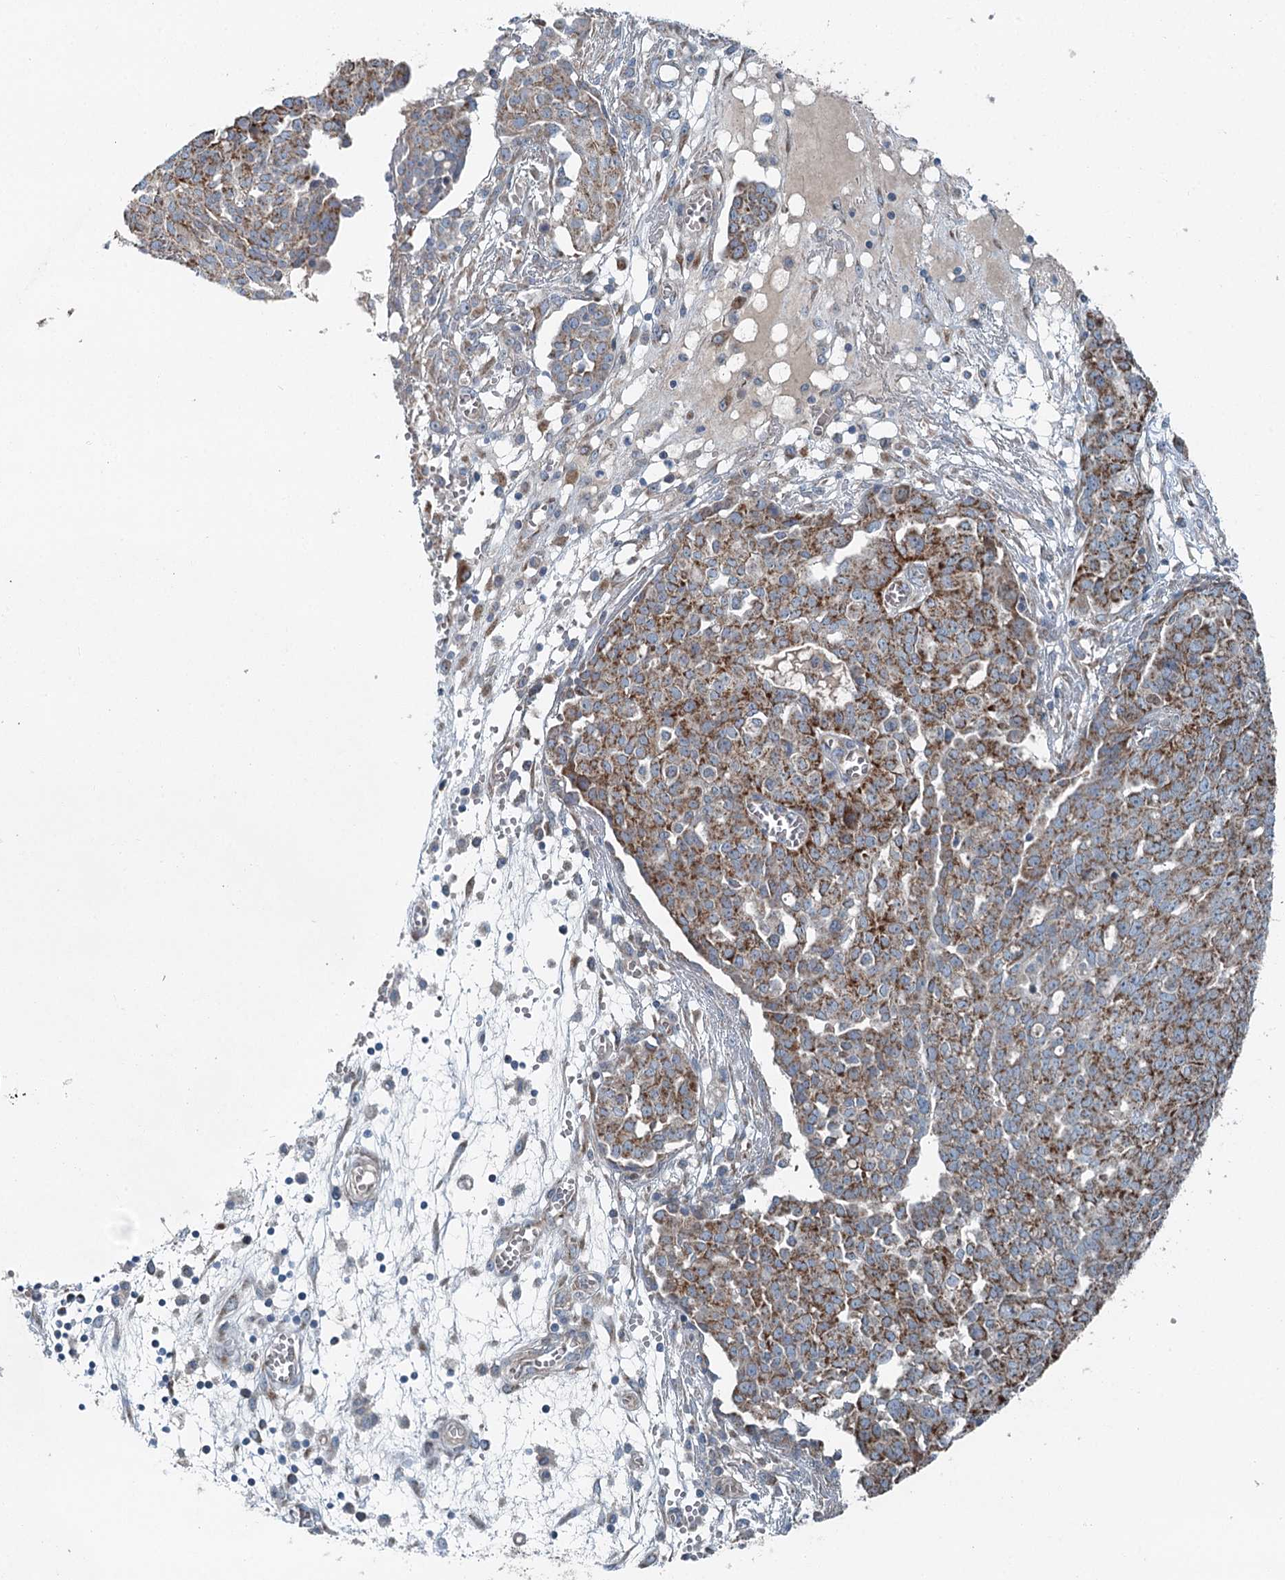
{"staining": {"intensity": "moderate", "quantity": ">75%", "location": "cytoplasmic/membranous"}, "tissue": "ovarian cancer", "cell_type": "Tumor cells", "image_type": "cancer", "snomed": [{"axis": "morphology", "description": "Cystadenocarcinoma, serous, NOS"}, {"axis": "topography", "description": "Soft tissue"}, {"axis": "topography", "description": "Ovary"}], "caption": "This is an image of IHC staining of ovarian cancer, which shows moderate positivity in the cytoplasmic/membranous of tumor cells.", "gene": "CHCHD5", "patient": {"sex": "female", "age": 57}}